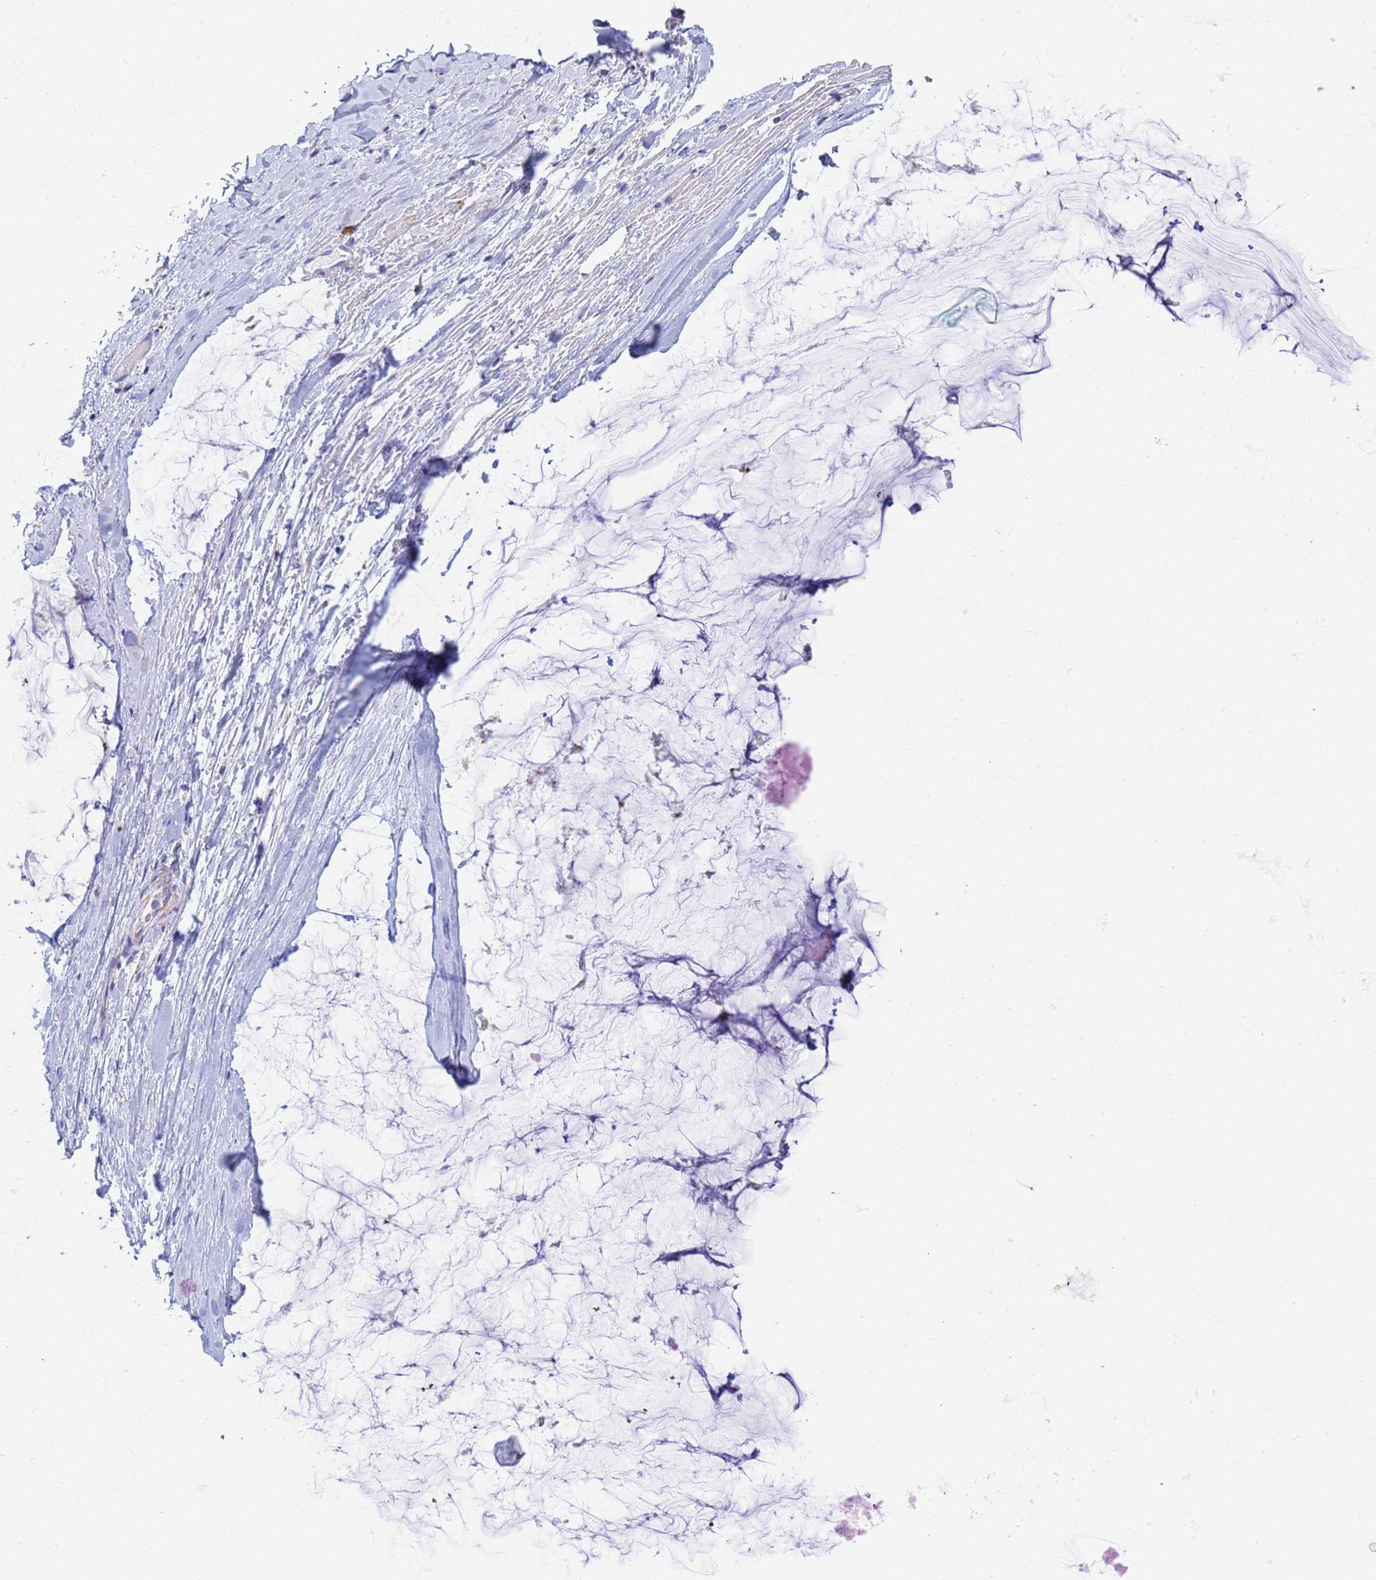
{"staining": {"intensity": "negative", "quantity": "none", "location": "none"}, "tissue": "ovarian cancer", "cell_type": "Tumor cells", "image_type": "cancer", "snomed": [{"axis": "morphology", "description": "Cystadenocarcinoma, mucinous, NOS"}, {"axis": "topography", "description": "Ovary"}], "caption": "DAB immunohistochemical staining of human ovarian mucinous cystadenocarcinoma reveals no significant positivity in tumor cells.", "gene": "UQCRH", "patient": {"sex": "female", "age": 39}}